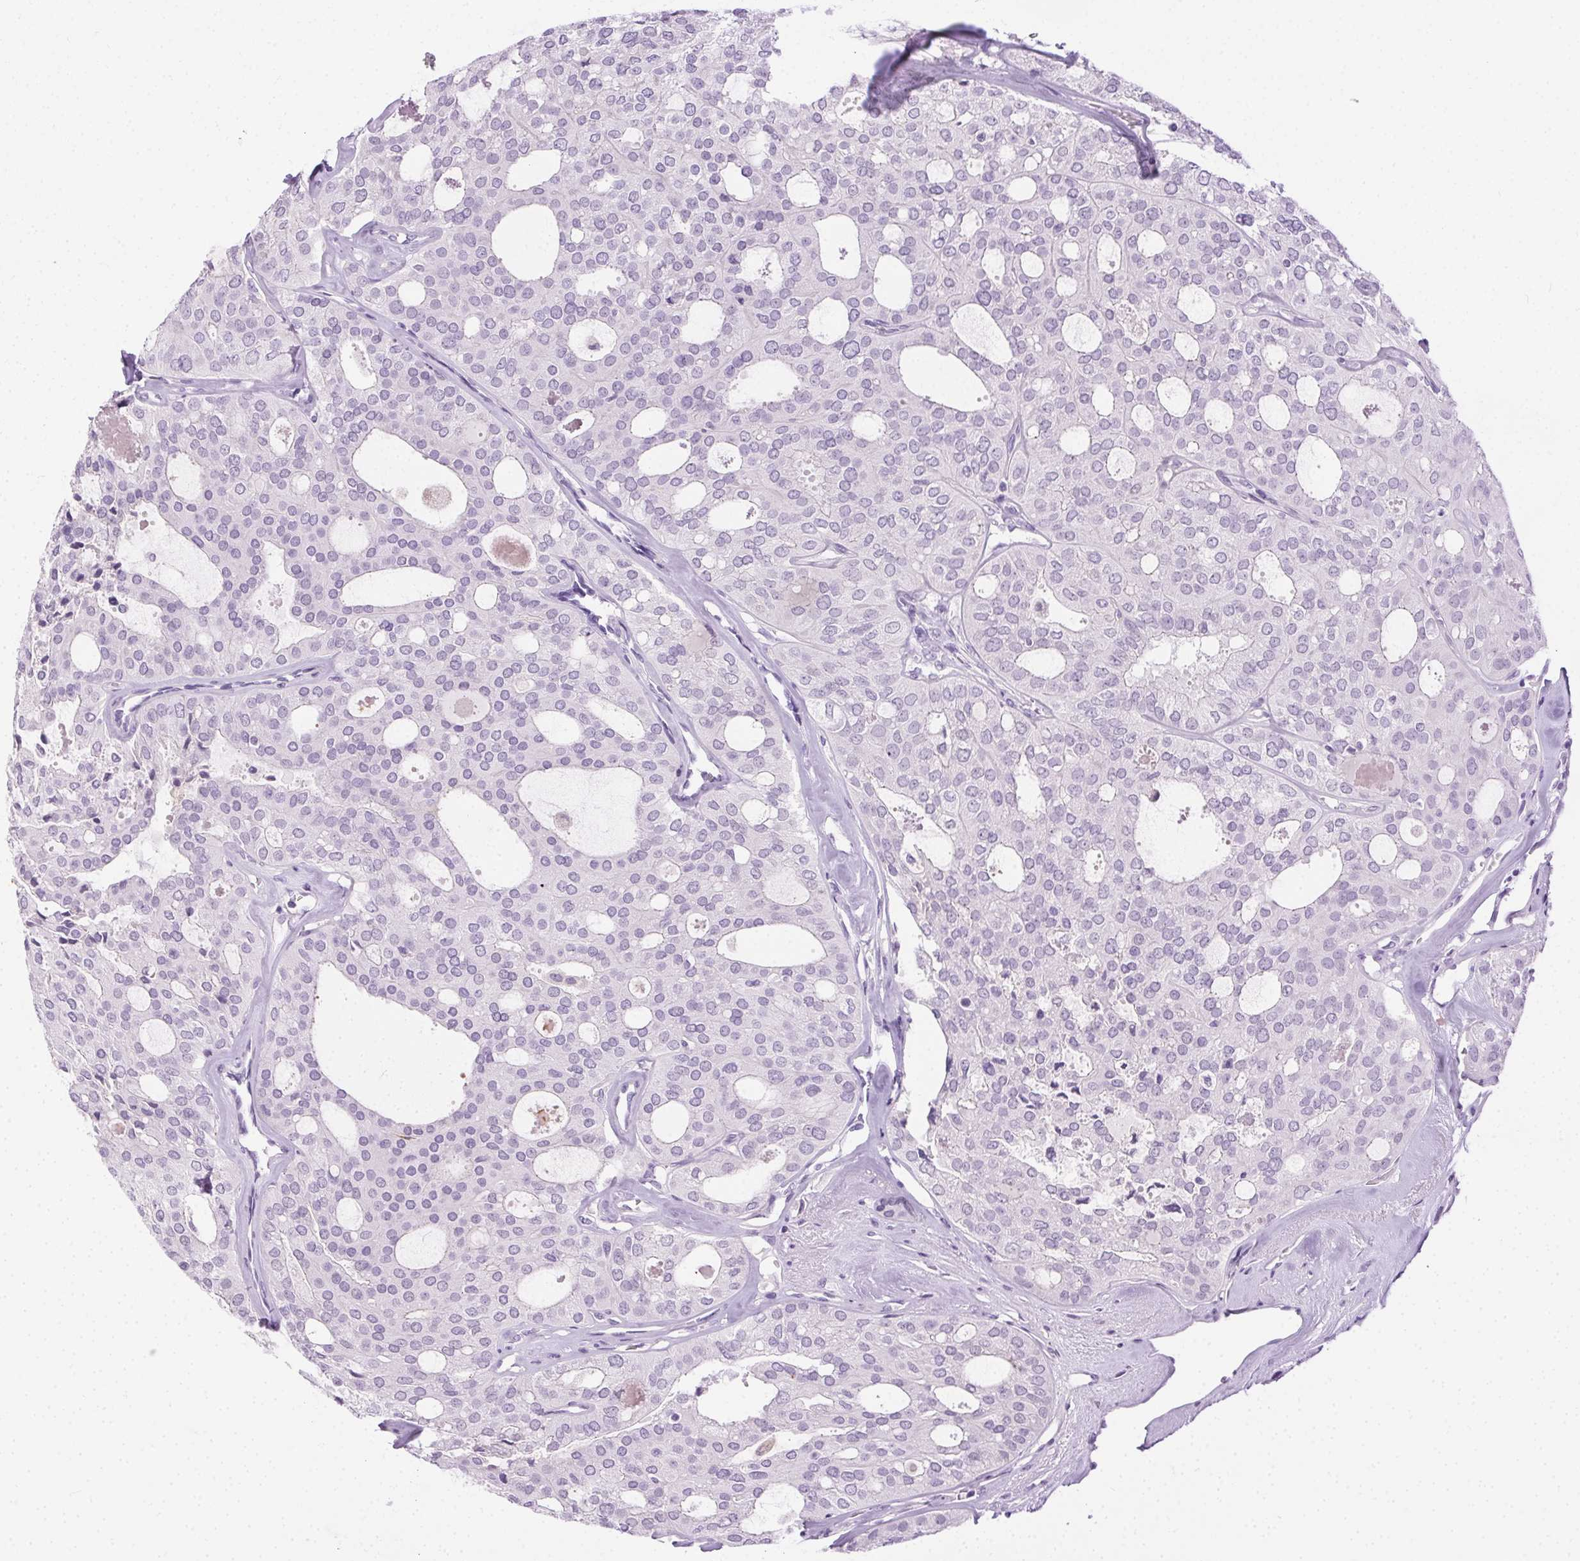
{"staining": {"intensity": "negative", "quantity": "none", "location": "none"}, "tissue": "thyroid cancer", "cell_type": "Tumor cells", "image_type": "cancer", "snomed": [{"axis": "morphology", "description": "Follicular adenoma carcinoma, NOS"}, {"axis": "topography", "description": "Thyroid gland"}], "caption": "A high-resolution photomicrograph shows immunohistochemistry (IHC) staining of follicular adenoma carcinoma (thyroid), which displays no significant staining in tumor cells.", "gene": "C20orf85", "patient": {"sex": "male", "age": 75}}